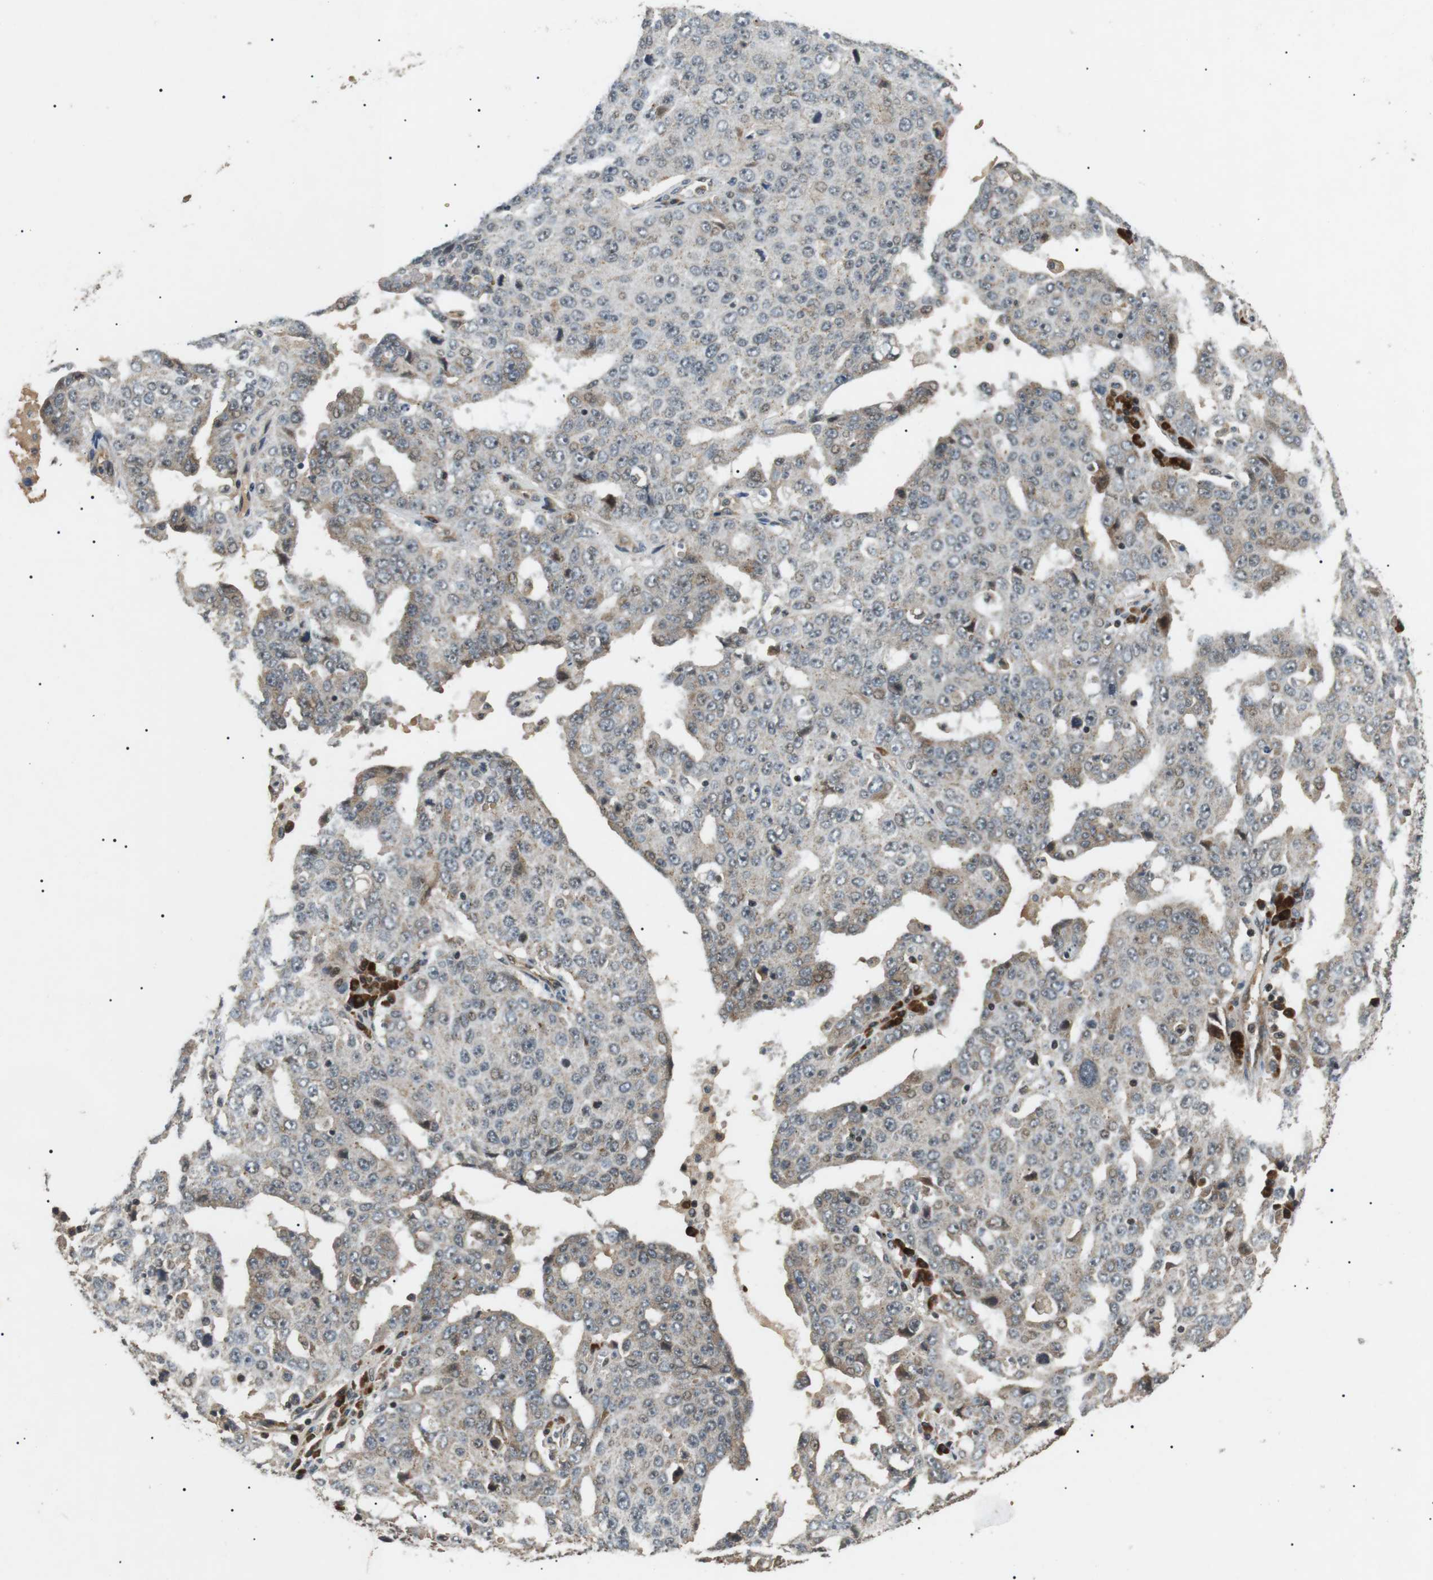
{"staining": {"intensity": "negative", "quantity": "none", "location": "none"}, "tissue": "ovarian cancer", "cell_type": "Tumor cells", "image_type": "cancer", "snomed": [{"axis": "morphology", "description": "Carcinoma, endometroid"}, {"axis": "topography", "description": "Ovary"}], "caption": "Immunohistochemistry (IHC) photomicrograph of neoplastic tissue: human ovarian endometroid carcinoma stained with DAB demonstrates no significant protein positivity in tumor cells.", "gene": "HSPA13", "patient": {"sex": "female", "age": 62}}